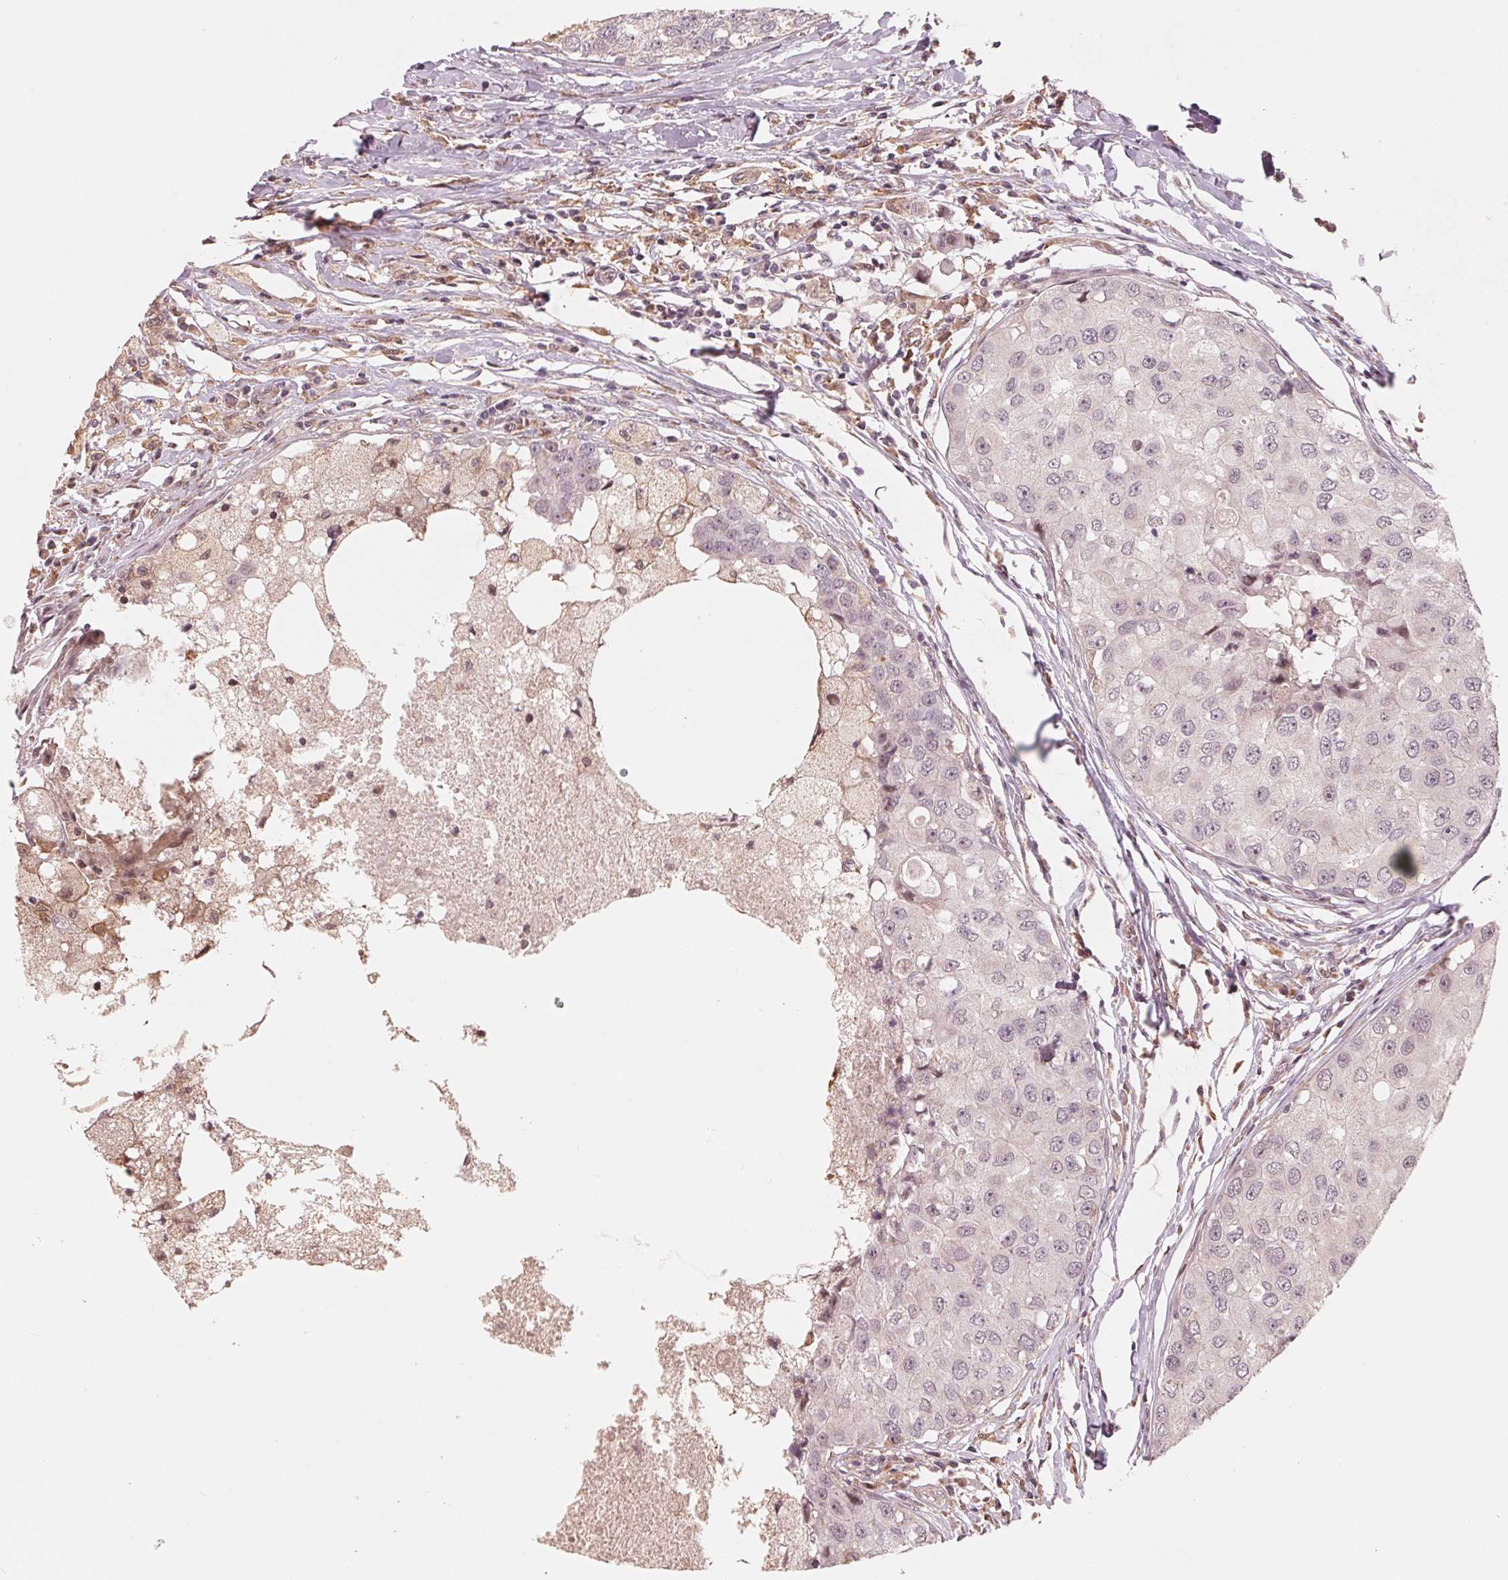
{"staining": {"intensity": "negative", "quantity": "none", "location": "none"}, "tissue": "breast cancer", "cell_type": "Tumor cells", "image_type": "cancer", "snomed": [{"axis": "morphology", "description": "Duct carcinoma"}, {"axis": "topography", "description": "Breast"}], "caption": "Immunohistochemistry of human invasive ductal carcinoma (breast) exhibits no staining in tumor cells.", "gene": "IL9R", "patient": {"sex": "female", "age": 27}}